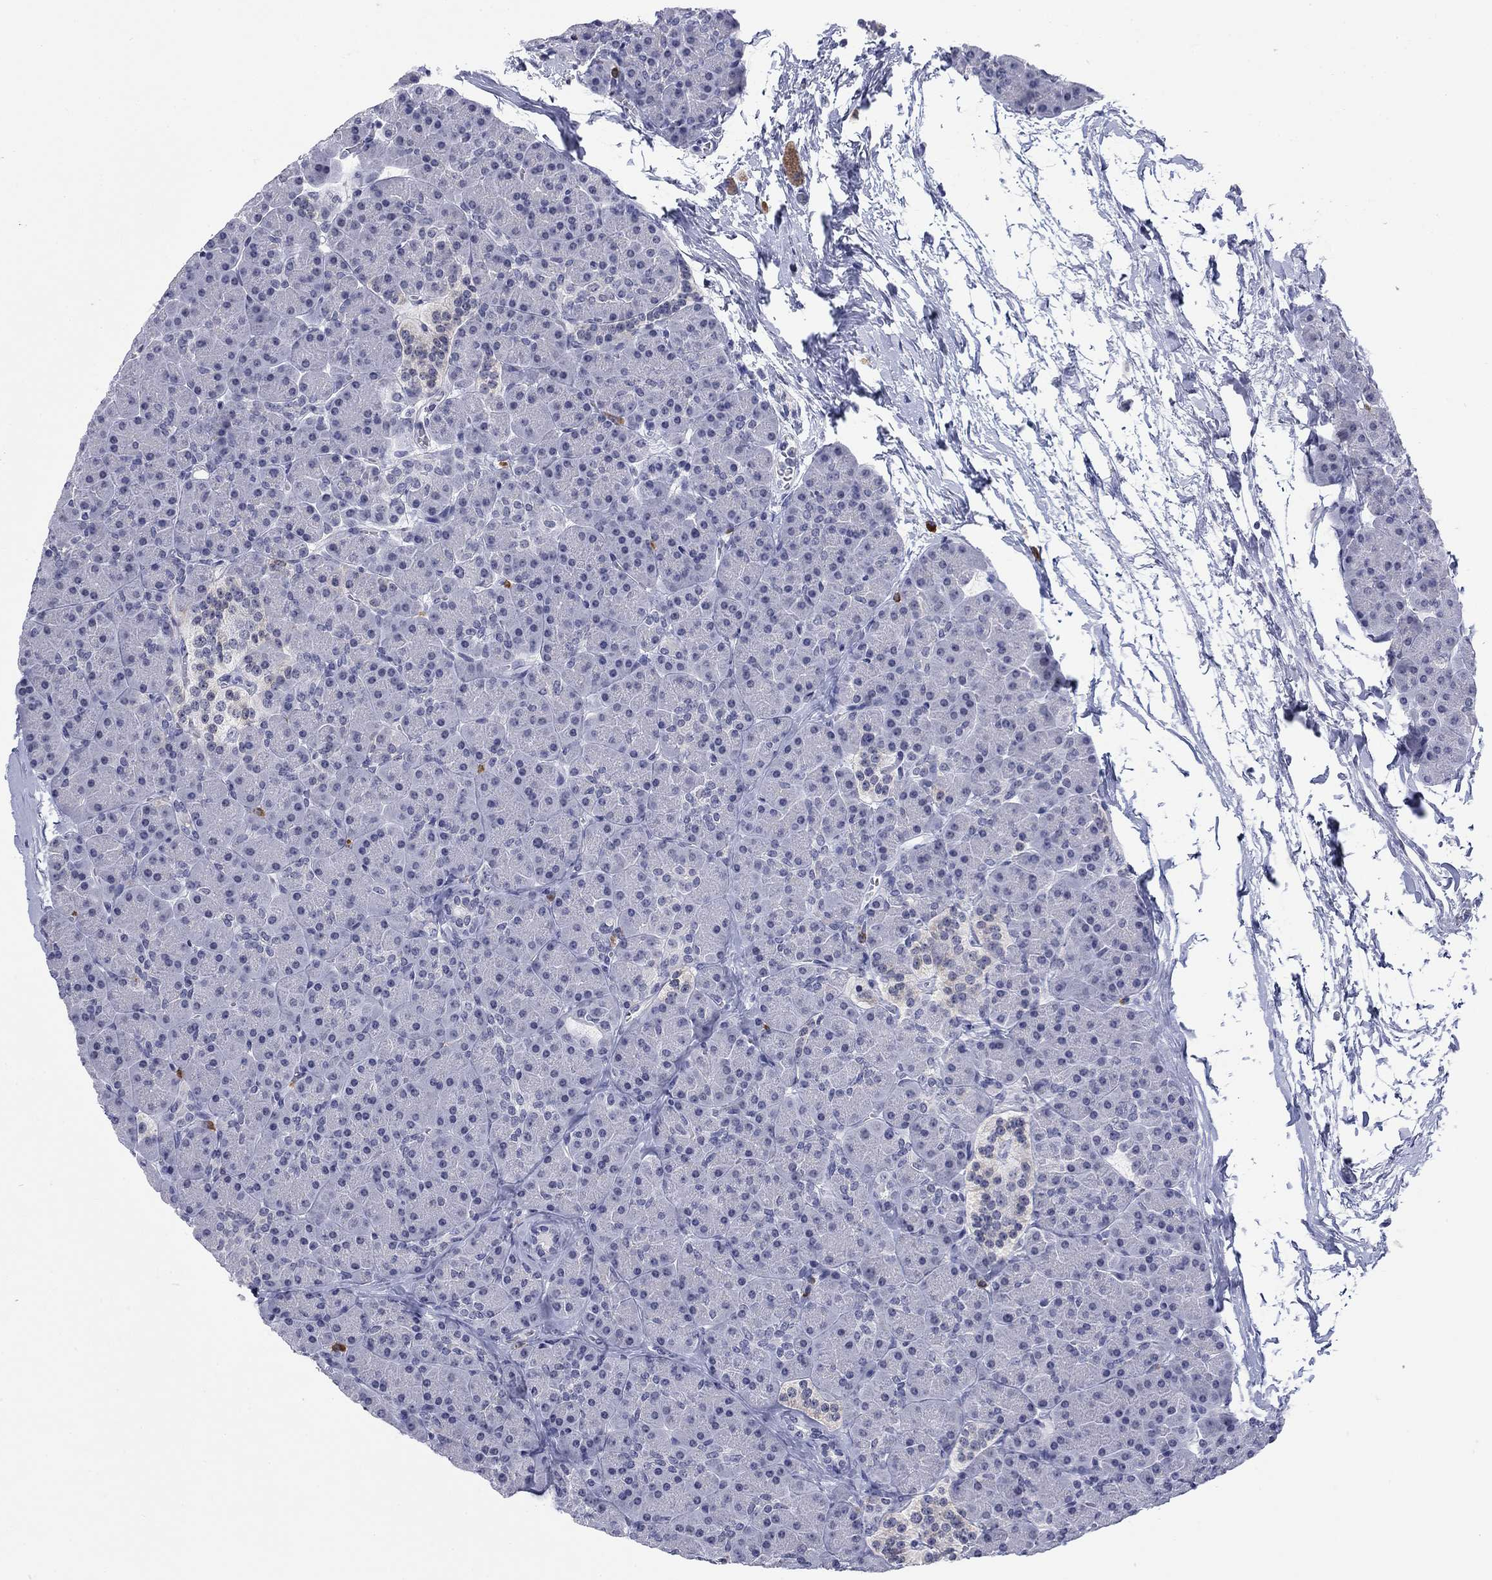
{"staining": {"intensity": "negative", "quantity": "none", "location": "none"}, "tissue": "pancreas", "cell_type": "Exocrine glandular cells", "image_type": "normal", "snomed": [{"axis": "morphology", "description": "Normal tissue, NOS"}, {"axis": "topography", "description": "Pancreas"}], "caption": "Protein analysis of benign pancreas demonstrates no significant expression in exocrine glandular cells.", "gene": "ECEL1", "patient": {"sex": "female", "age": 44}}